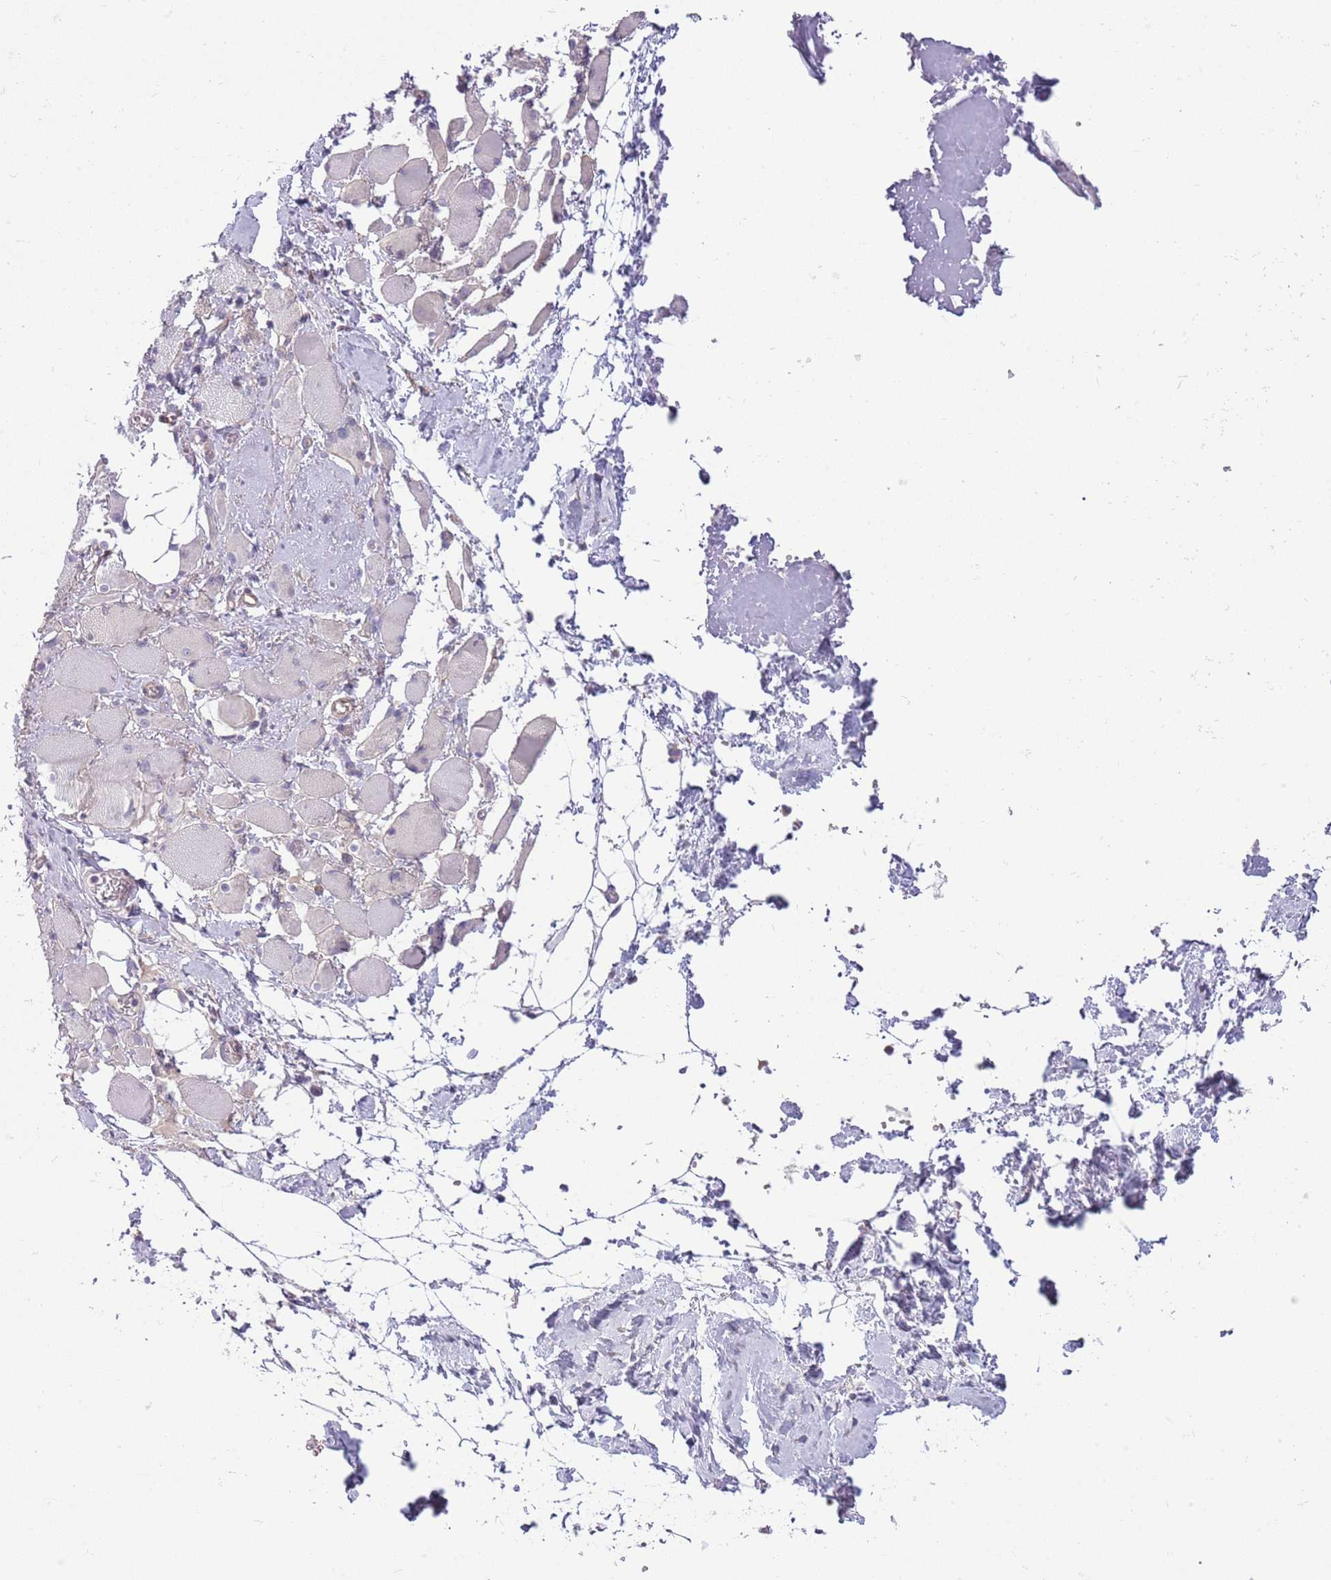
{"staining": {"intensity": "negative", "quantity": "none", "location": "none"}, "tissue": "skeletal muscle", "cell_type": "Myocytes", "image_type": "normal", "snomed": [{"axis": "morphology", "description": "Normal tissue, NOS"}, {"axis": "morphology", "description": "Basal cell carcinoma"}, {"axis": "topography", "description": "Skeletal muscle"}], "caption": "Myocytes are negative for protein expression in benign human skeletal muscle. (DAB (3,3'-diaminobenzidine) immunohistochemistry visualized using brightfield microscopy, high magnification).", "gene": "SKOR2", "patient": {"sex": "female", "age": 64}}